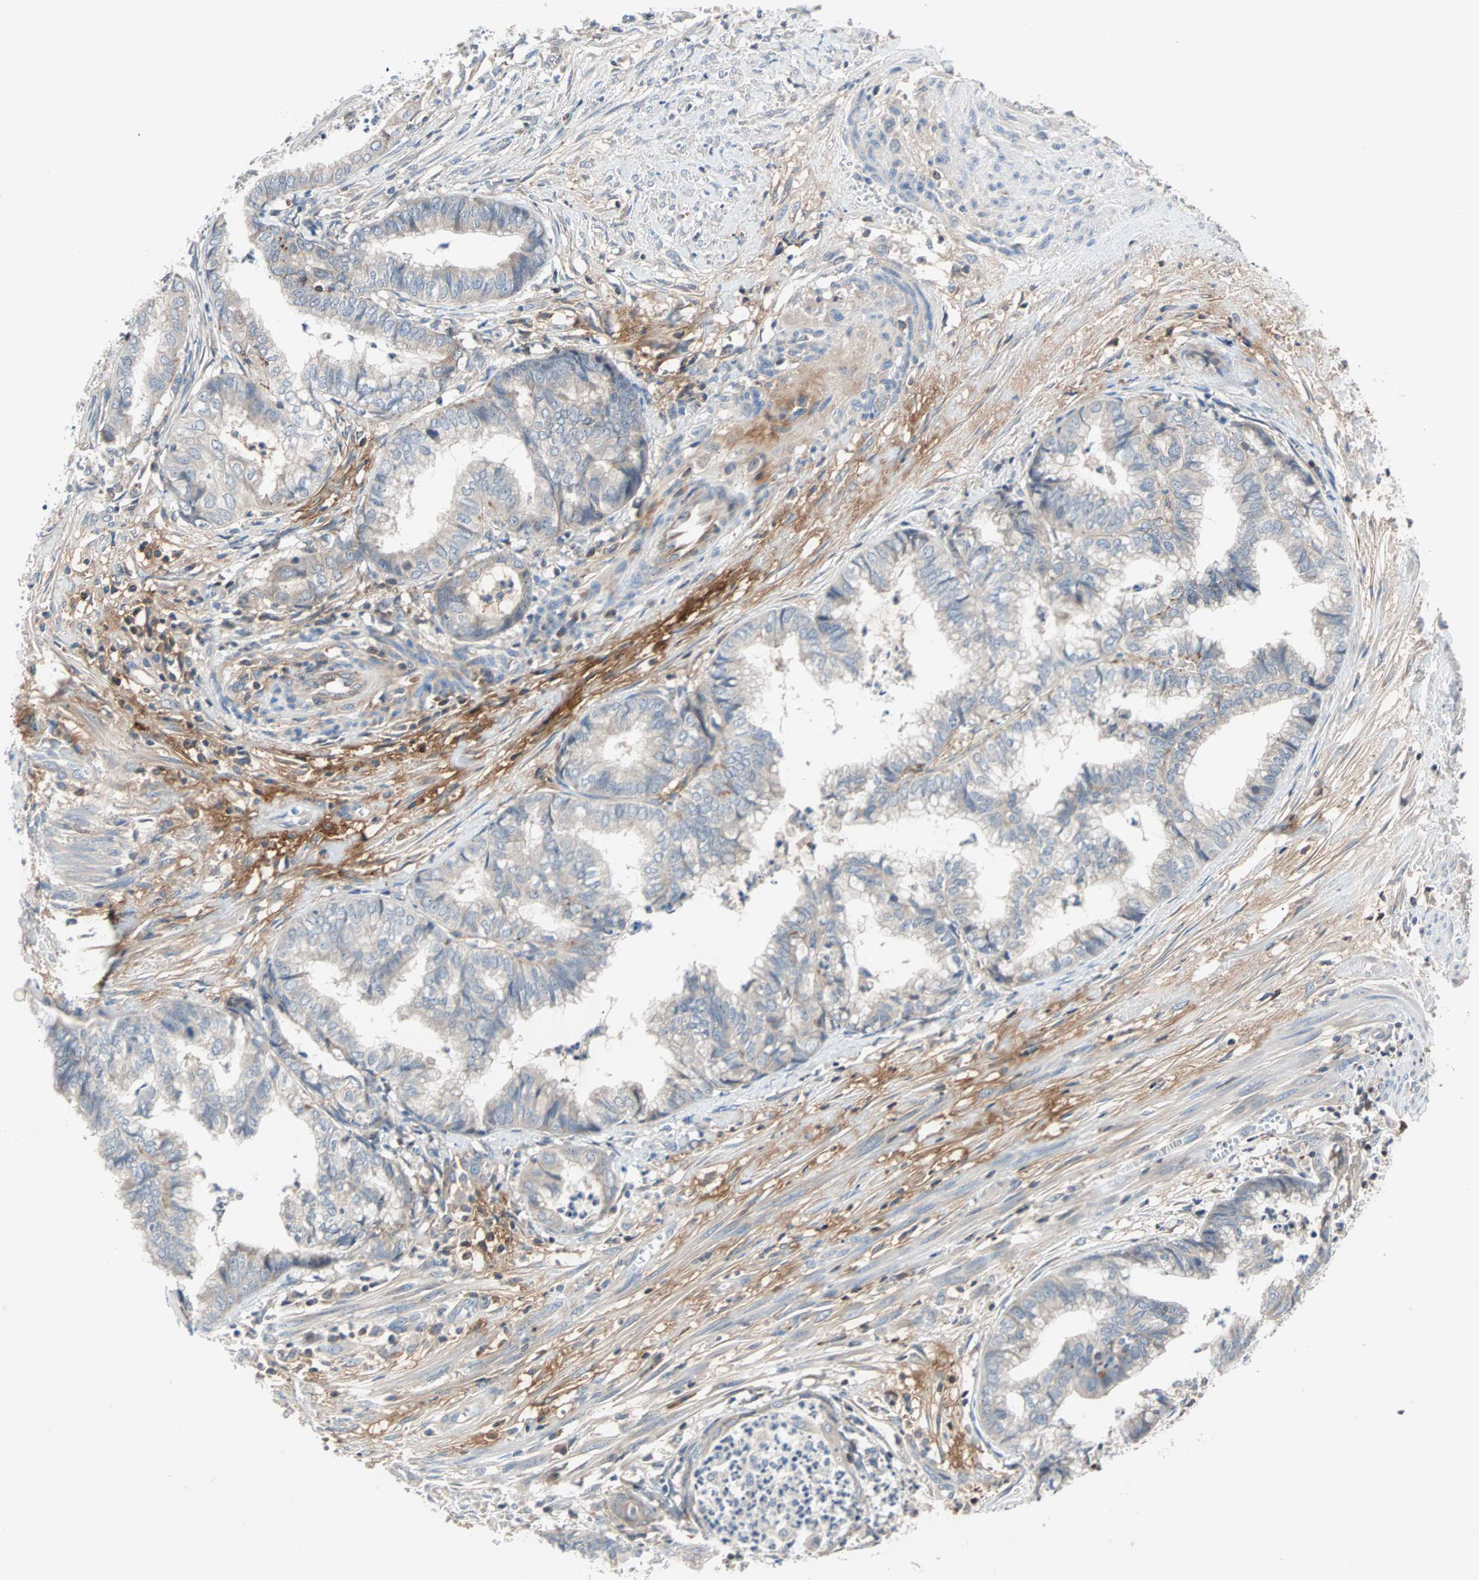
{"staining": {"intensity": "negative", "quantity": "none", "location": "none"}, "tissue": "endometrial cancer", "cell_type": "Tumor cells", "image_type": "cancer", "snomed": [{"axis": "morphology", "description": "Necrosis, NOS"}, {"axis": "morphology", "description": "Adenocarcinoma, NOS"}, {"axis": "topography", "description": "Endometrium"}], "caption": "Human endometrial adenocarcinoma stained for a protein using immunohistochemistry (IHC) displays no staining in tumor cells.", "gene": "MAP4K1", "patient": {"sex": "female", "age": 79}}